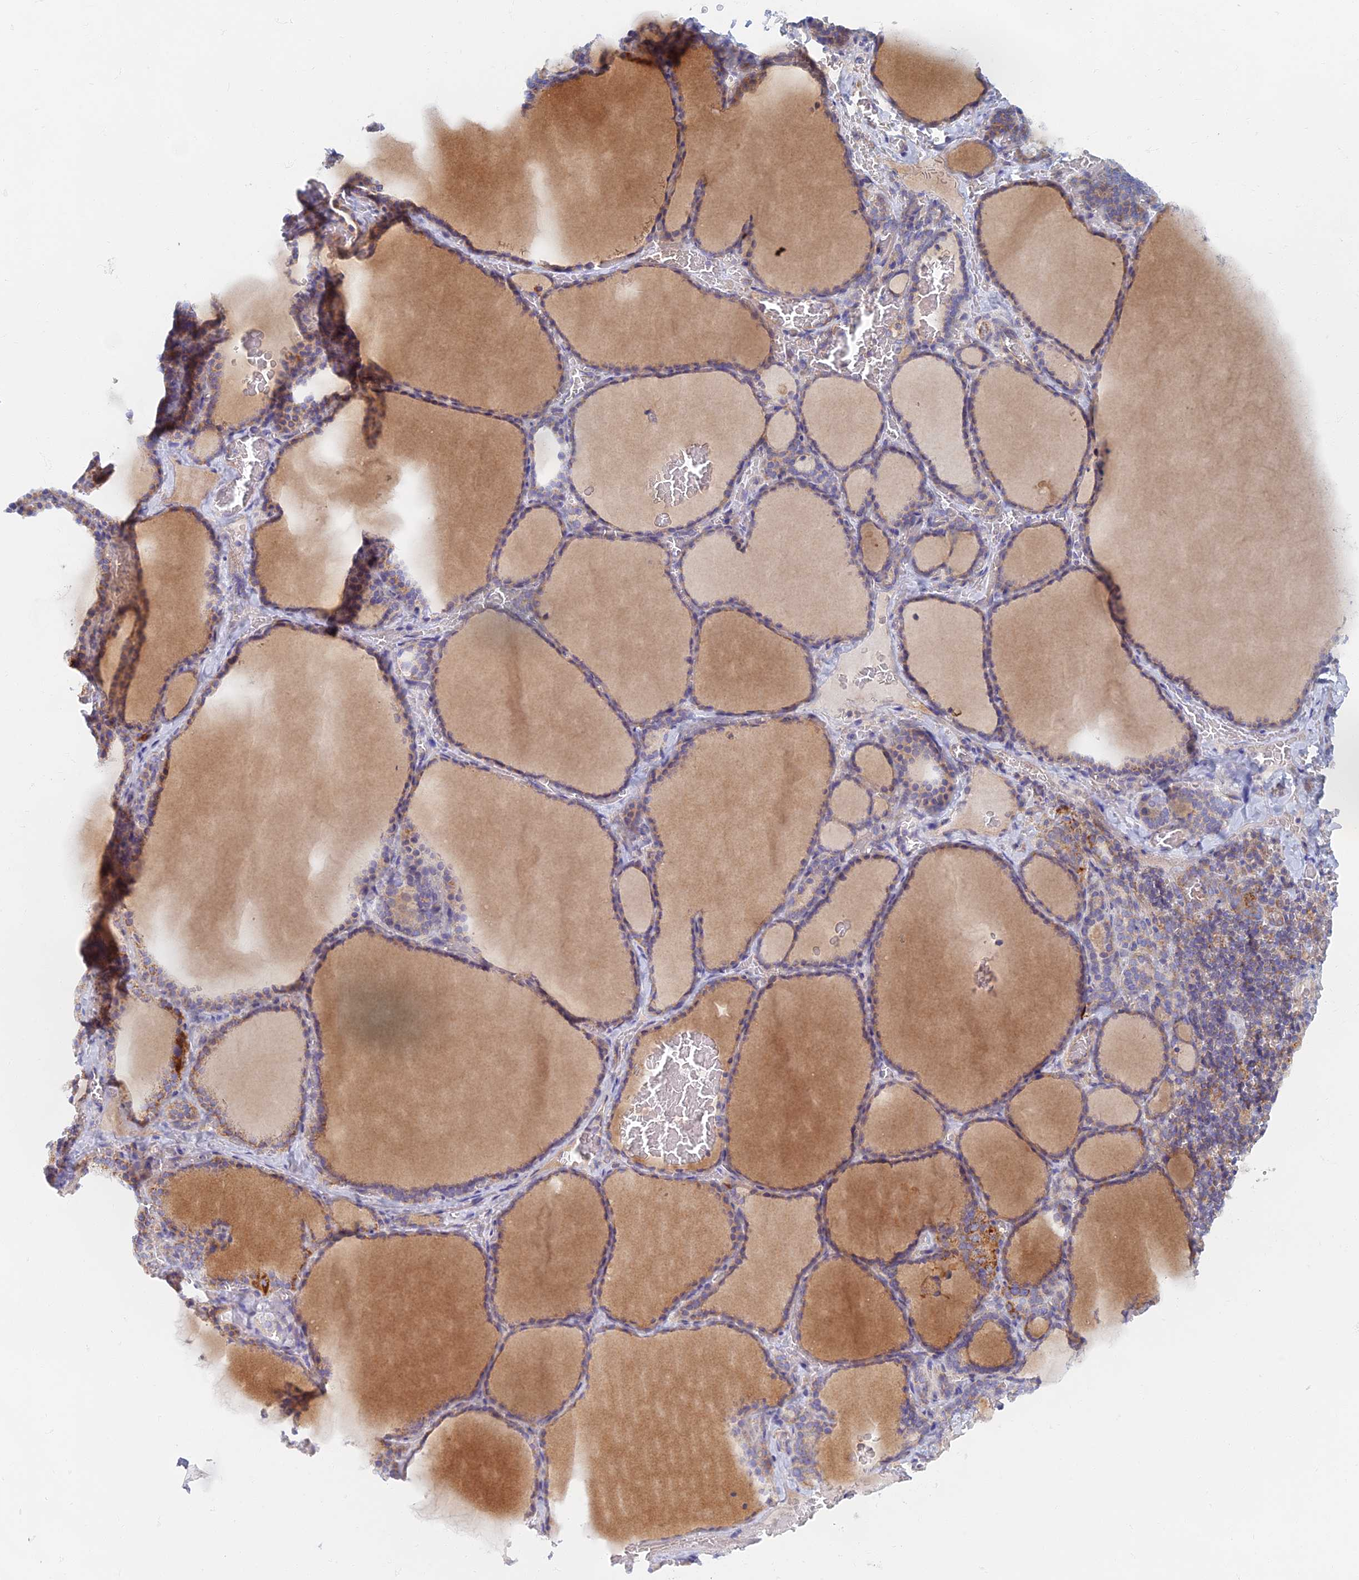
{"staining": {"intensity": "weak", "quantity": "25%-75%", "location": "cytoplasmic/membranous"}, "tissue": "thyroid gland", "cell_type": "Glandular cells", "image_type": "normal", "snomed": [{"axis": "morphology", "description": "Normal tissue, NOS"}, {"axis": "topography", "description": "Thyroid gland"}], "caption": "An immunohistochemistry (IHC) image of normal tissue is shown. Protein staining in brown shows weak cytoplasmic/membranous positivity in thyroid gland within glandular cells.", "gene": "TMEM44", "patient": {"sex": "female", "age": 39}}